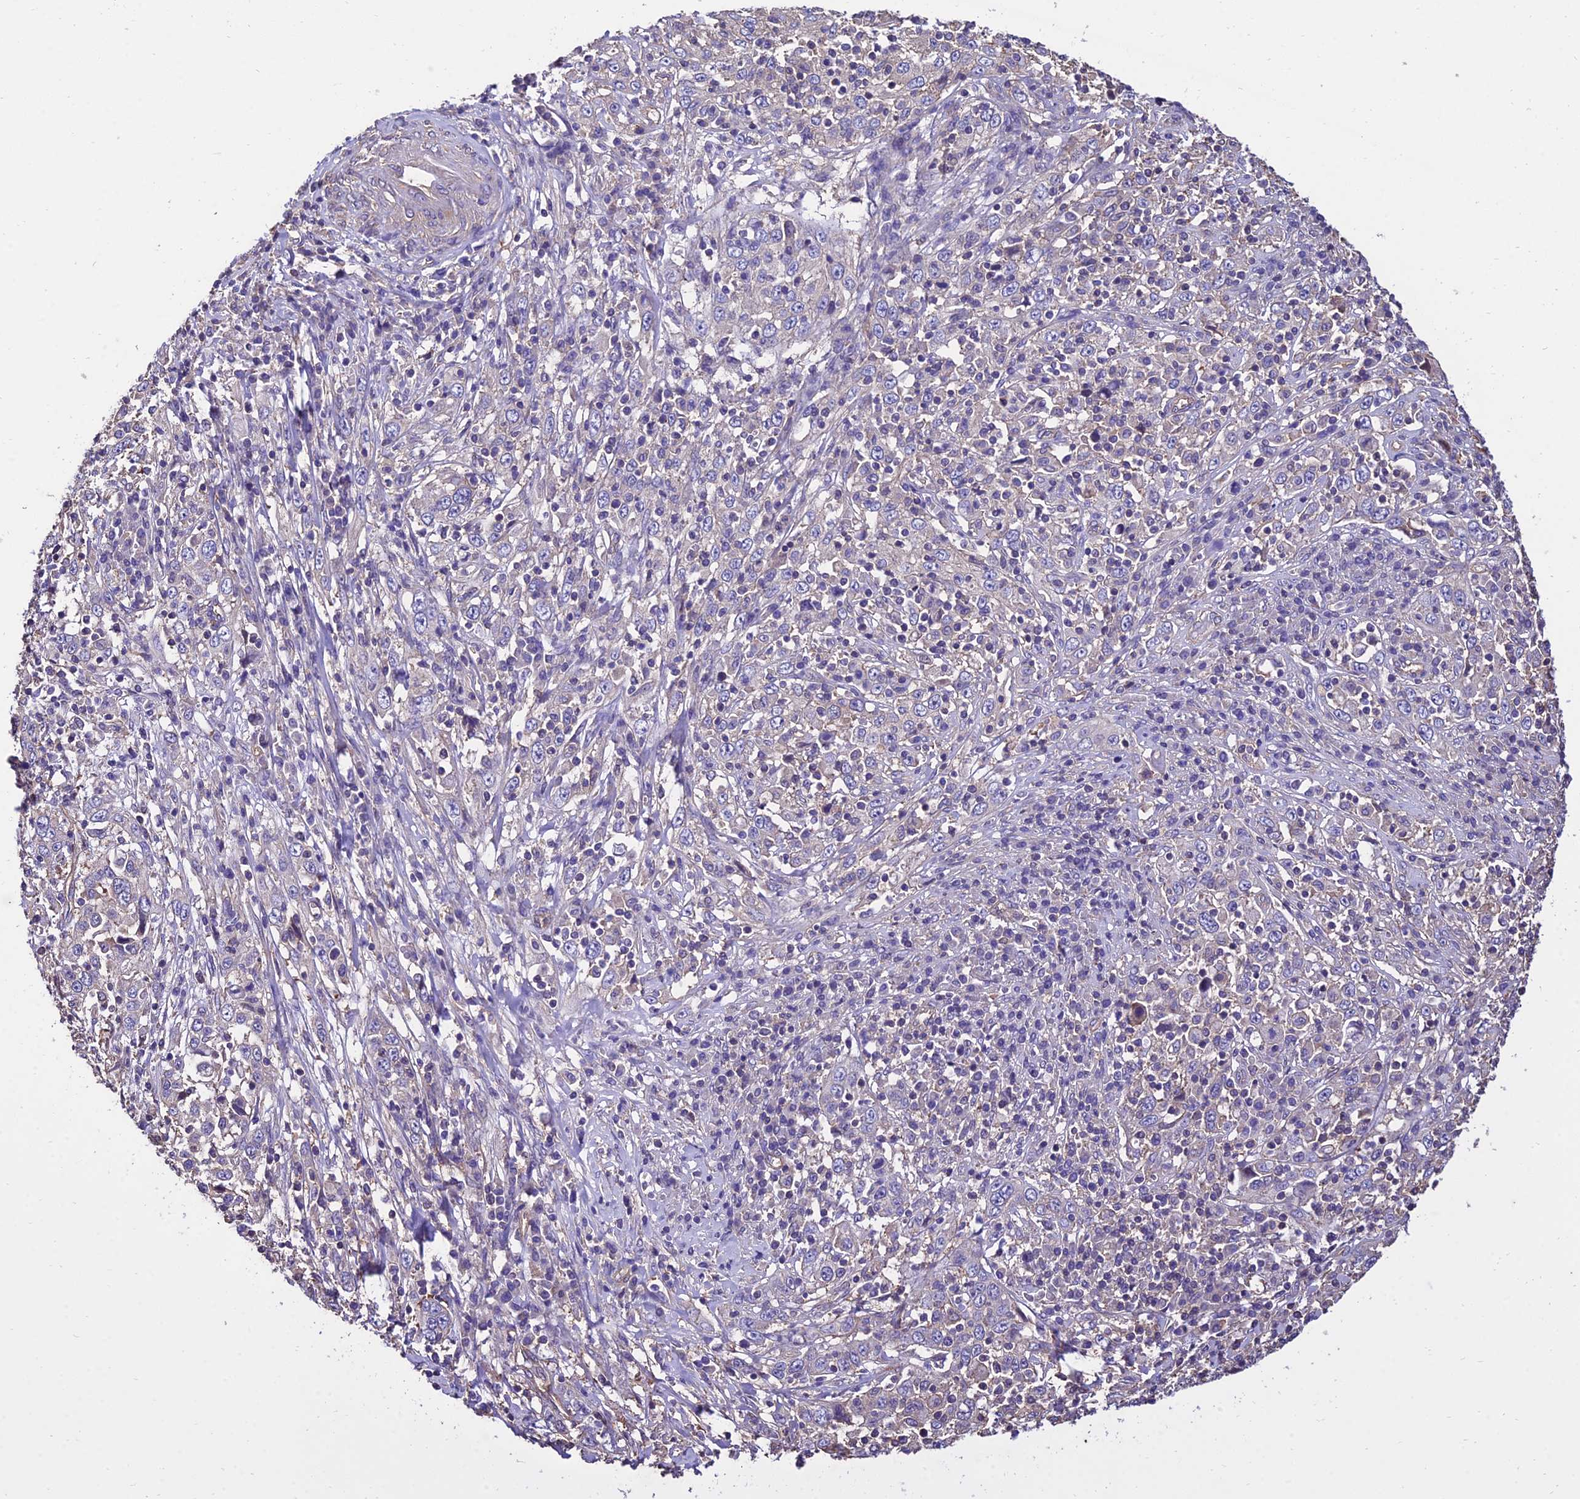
{"staining": {"intensity": "negative", "quantity": "none", "location": "none"}, "tissue": "cervical cancer", "cell_type": "Tumor cells", "image_type": "cancer", "snomed": [{"axis": "morphology", "description": "Squamous cell carcinoma, NOS"}, {"axis": "topography", "description": "Cervix"}], "caption": "DAB immunohistochemical staining of cervical cancer (squamous cell carcinoma) displays no significant positivity in tumor cells. Brightfield microscopy of immunohistochemistry (IHC) stained with DAB (3,3'-diaminobenzidine) (brown) and hematoxylin (blue), captured at high magnification.", "gene": "CALM2", "patient": {"sex": "female", "age": 46}}